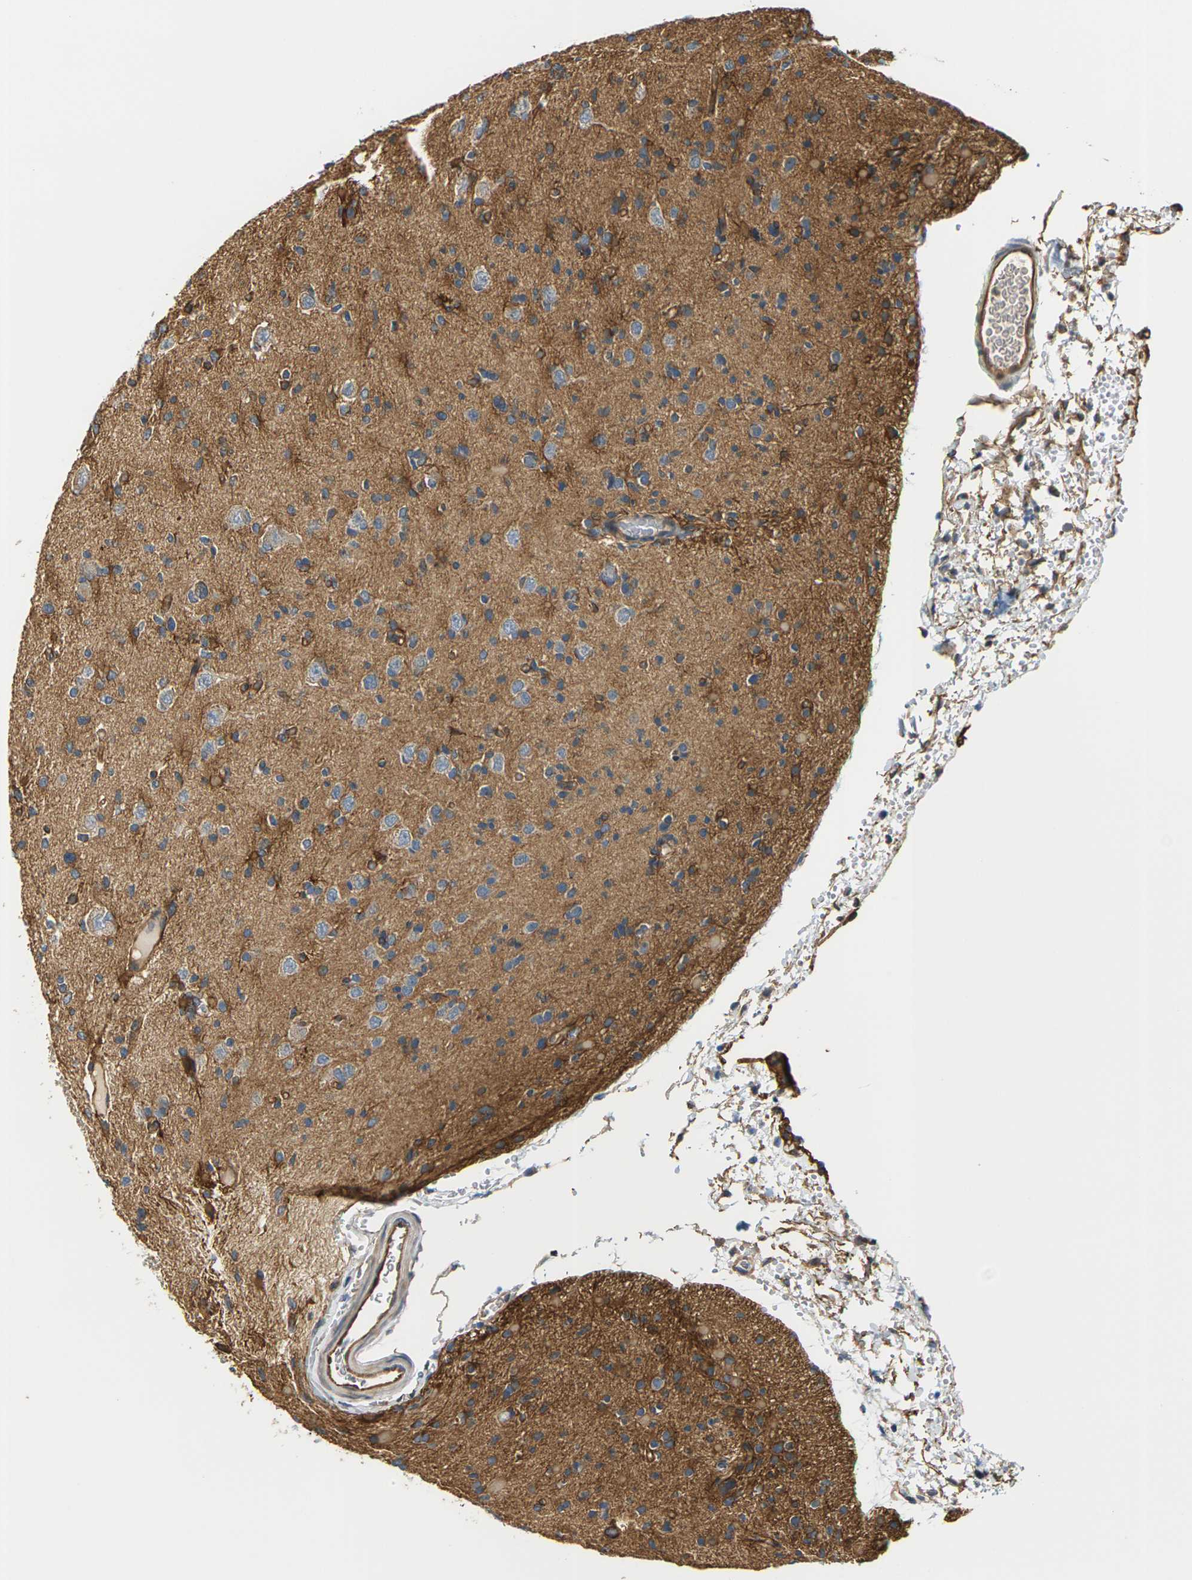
{"staining": {"intensity": "moderate", "quantity": ">75%", "location": "cytoplasmic/membranous"}, "tissue": "glioma", "cell_type": "Tumor cells", "image_type": "cancer", "snomed": [{"axis": "morphology", "description": "Glioma, malignant, Low grade"}, {"axis": "topography", "description": "Brain"}], "caption": "Moderate cytoplasmic/membranous expression is present in about >75% of tumor cells in glioma.", "gene": "PCDHB4", "patient": {"sex": "female", "age": 22}}